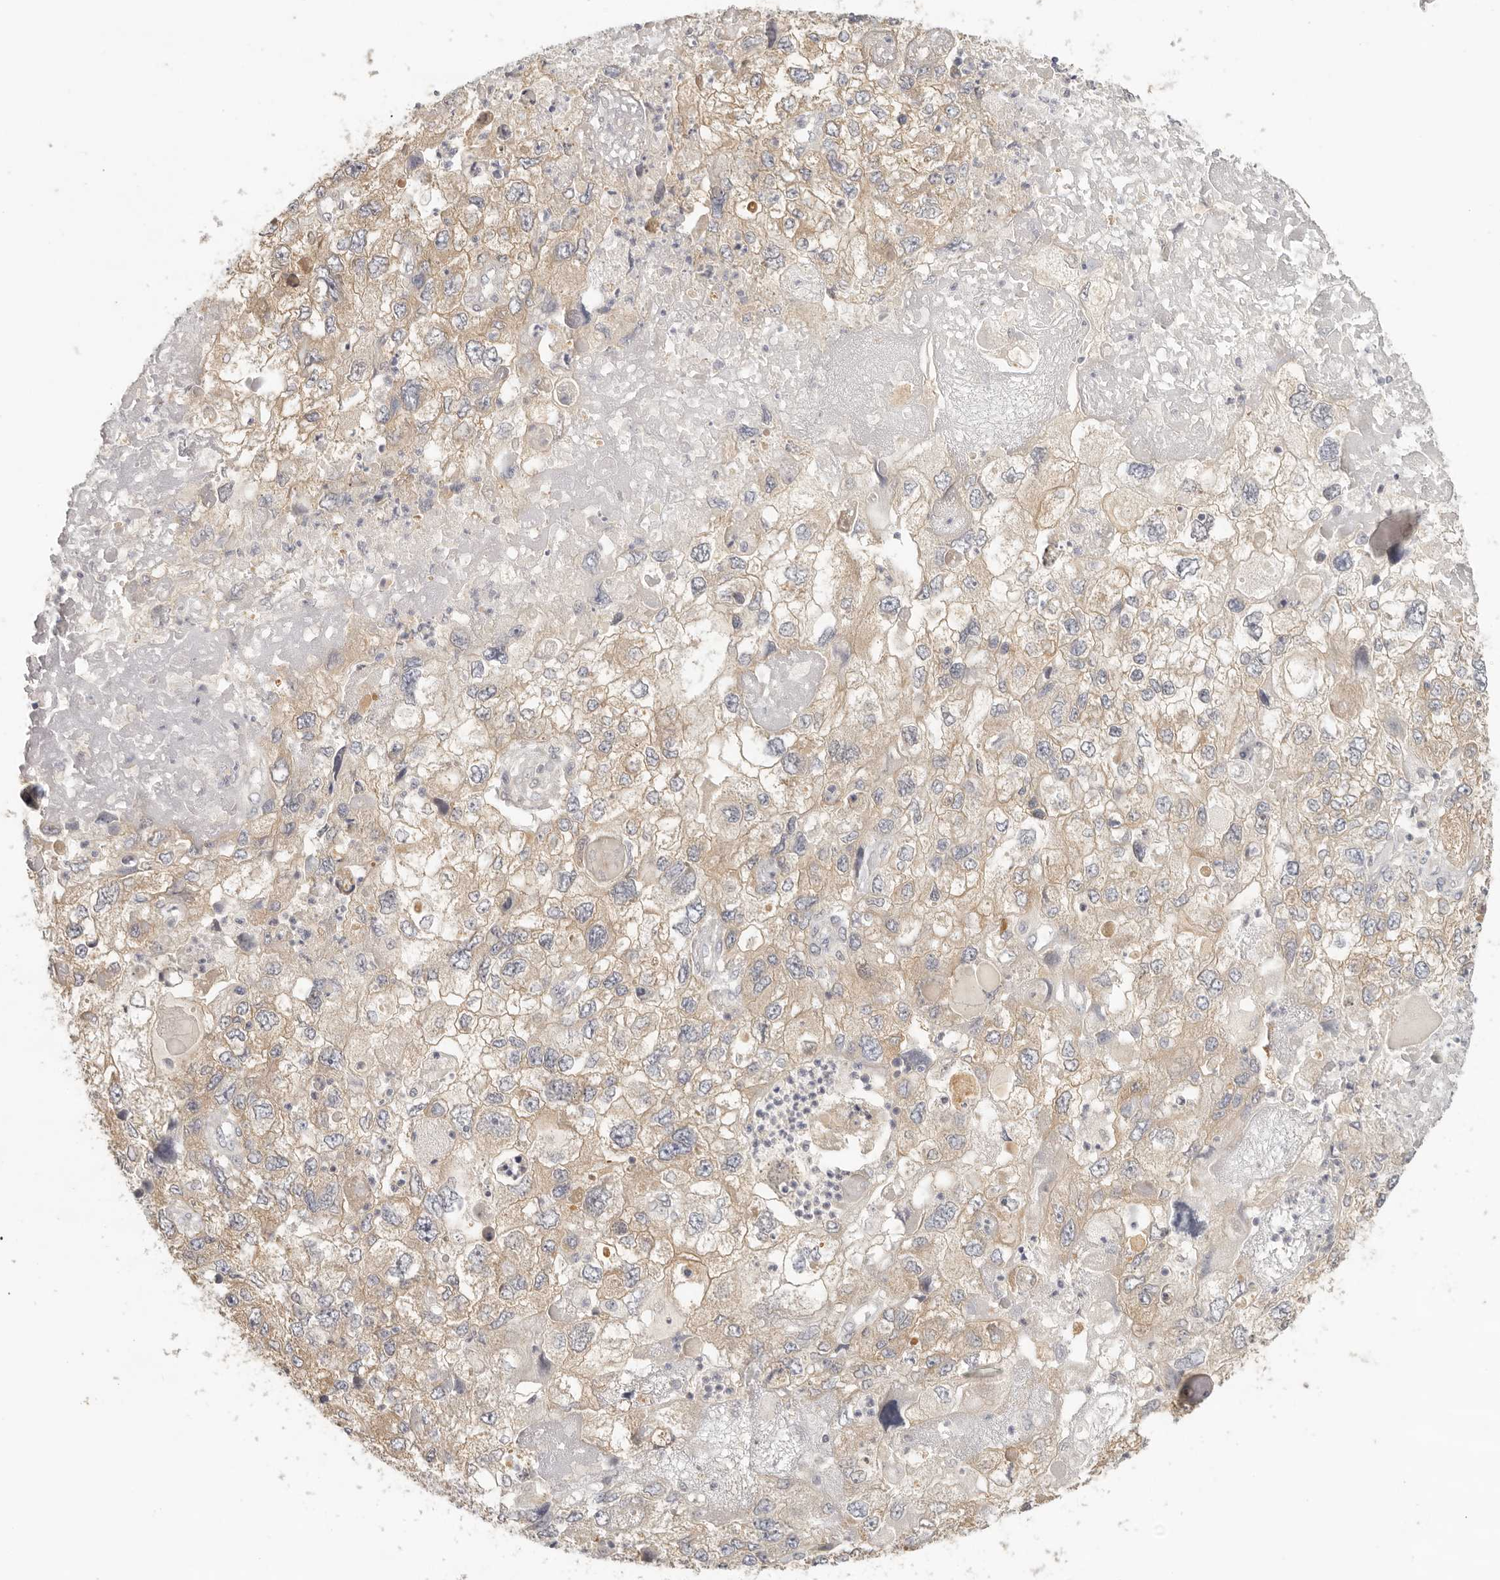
{"staining": {"intensity": "weak", "quantity": "25%-75%", "location": "cytoplasmic/membranous"}, "tissue": "endometrial cancer", "cell_type": "Tumor cells", "image_type": "cancer", "snomed": [{"axis": "morphology", "description": "Adenocarcinoma, NOS"}, {"axis": "topography", "description": "Endometrium"}], "caption": "Endometrial cancer tissue shows weak cytoplasmic/membranous positivity in about 25%-75% of tumor cells", "gene": "AHDC1", "patient": {"sex": "female", "age": 49}}